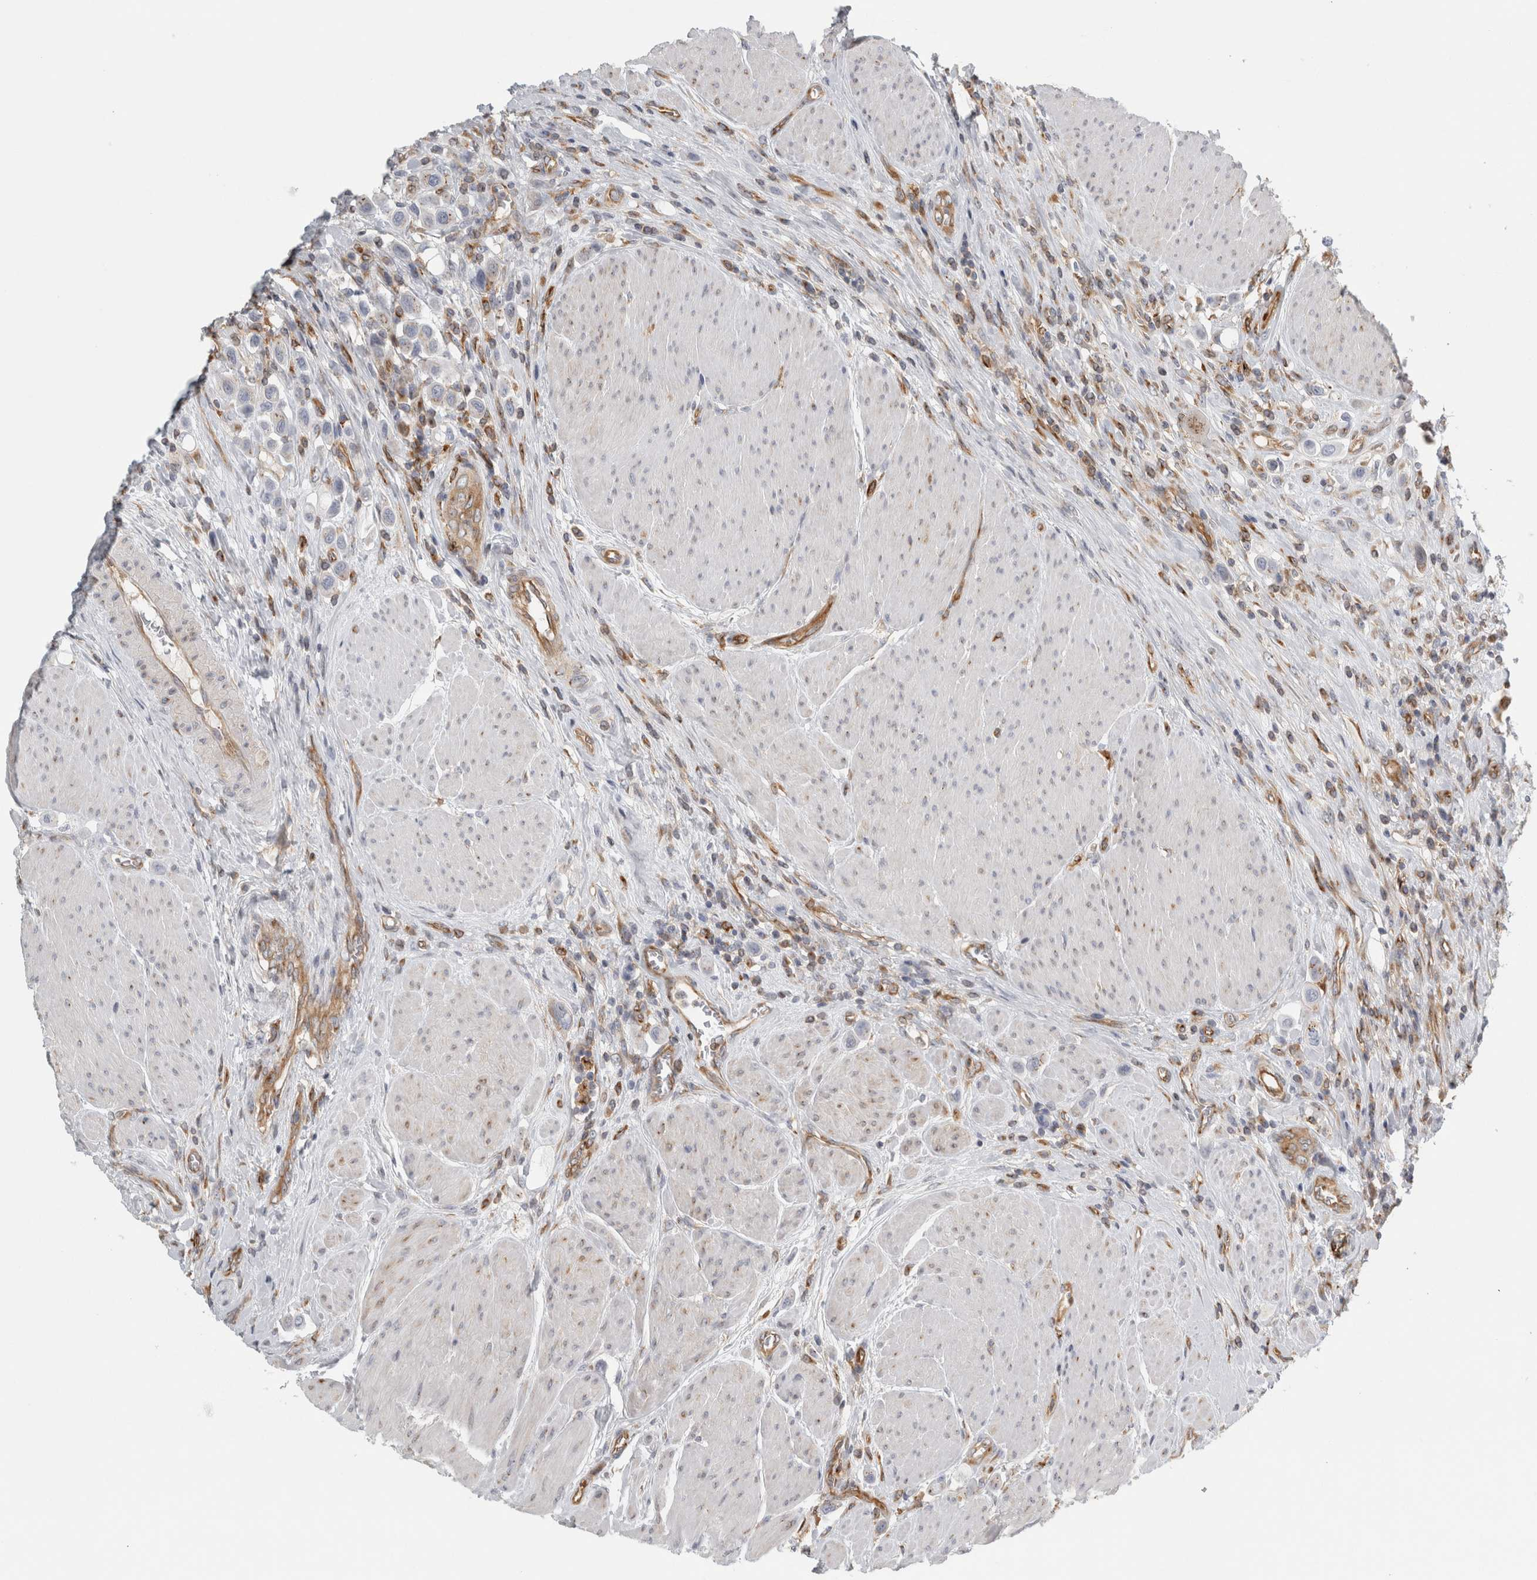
{"staining": {"intensity": "weak", "quantity": "25%-75%", "location": "cytoplasmic/membranous"}, "tissue": "urothelial cancer", "cell_type": "Tumor cells", "image_type": "cancer", "snomed": [{"axis": "morphology", "description": "Urothelial carcinoma, High grade"}, {"axis": "topography", "description": "Urinary bladder"}], "caption": "Immunohistochemical staining of urothelial cancer displays low levels of weak cytoplasmic/membranous positivity in approximately 25%-75% of tumor cells.", "gene": "PEX6", "patient": {"sex": "male", "age": 50}}